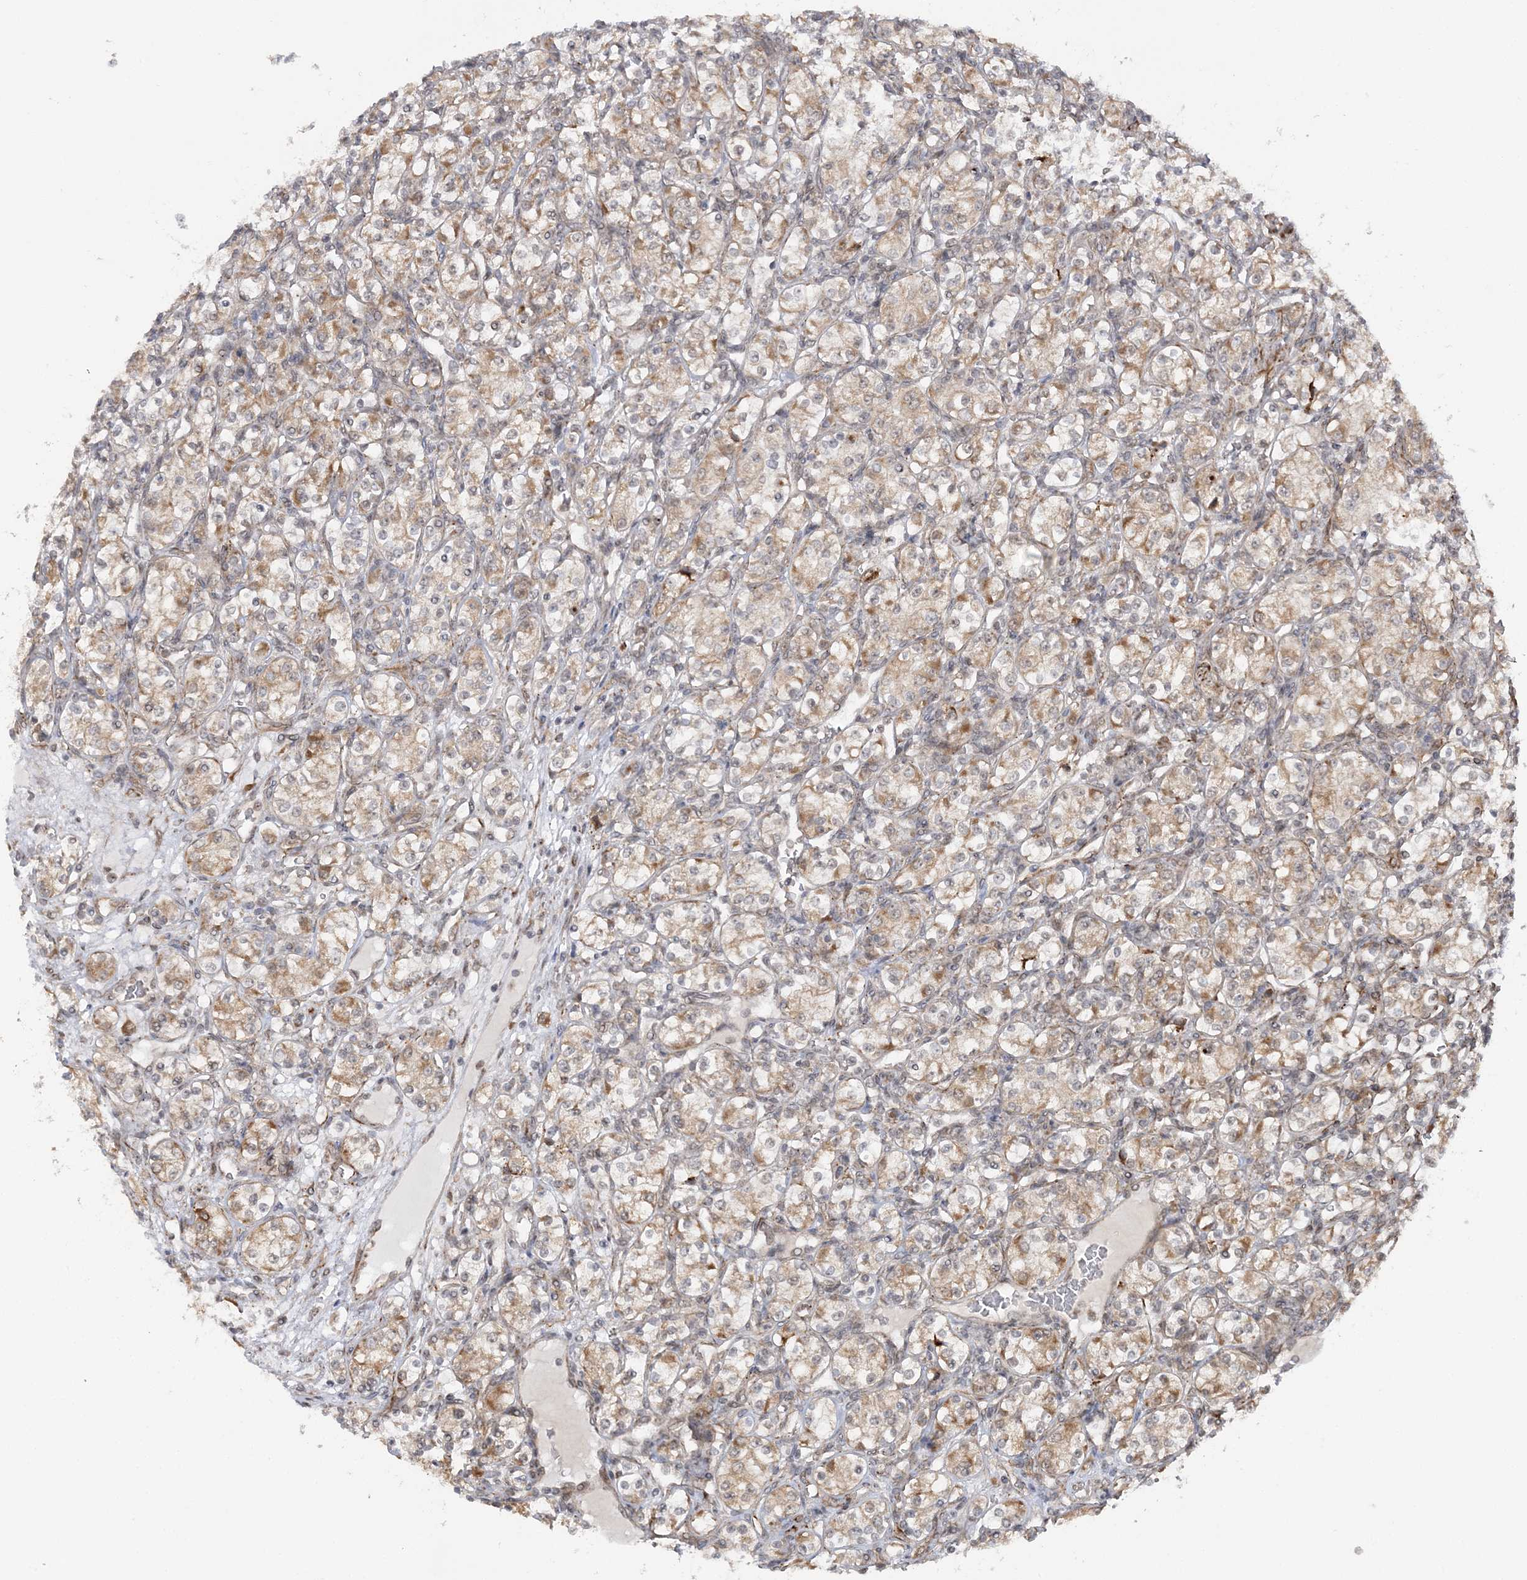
{"staining": {"intensity": "moderate", "quantity": ">75%", "location": "cytoplasmic/membranous"}, "tissue": "renal cancer", "cell_type": "Tumor cells", "image_type": "cancer", "snomed": [{"axis": "morphology", "description": "Adenocarcinoma, NOS"}, {"axis": "topography", "description": "Kidney"}], "caption": "Human adenocarcinoma (renal) stained with a brown dye reveals moderate cytoplasmic/membranous positive expression in approximately >75% of tumor cells.", "gene": "MRPL47", "patient": {"sex": "male", "age": 77}}